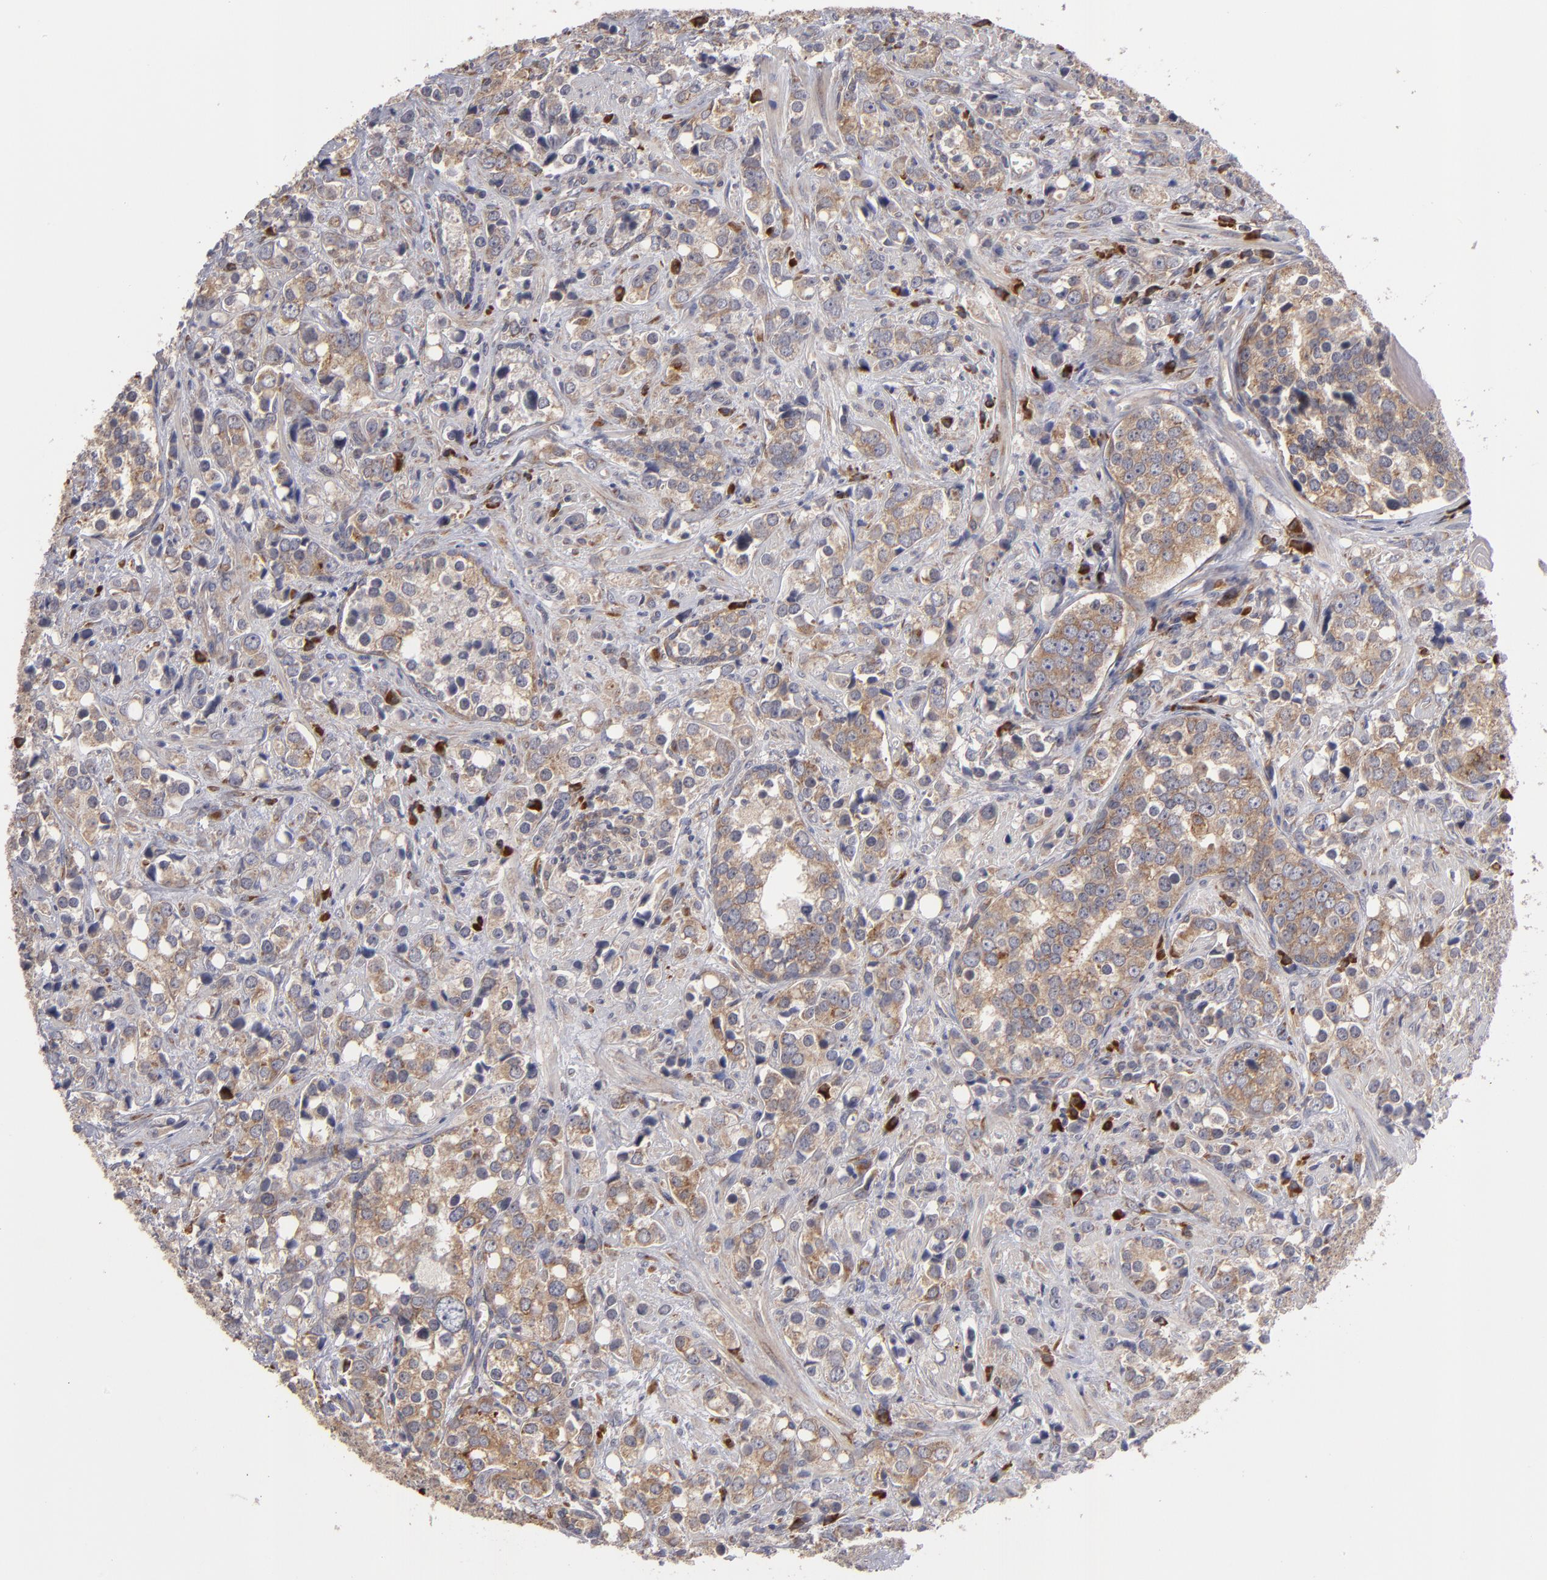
{"staining": {"intensity": "moderate", "quantity": "25%-75%", "location": "cytoplasmic/membranous"}, "tissue": "prostate cancer", "cell_type": "Tumor cells", "image_type": "cancer", "snomed": [{"axis": "morphology", "description": "Adenocarcinoma, High grade"}, {"axis": "topography", "description": "Prostate"}], "caption": "Brown immunohistochemical staining in prostate adenocarcinoma (high-grade) displays moderate cytoplasmic/membranous expression in approximately 25%-75% of tumor cells.", "gene": "SND1", "patient": {"sex": "male", "age": 71}}